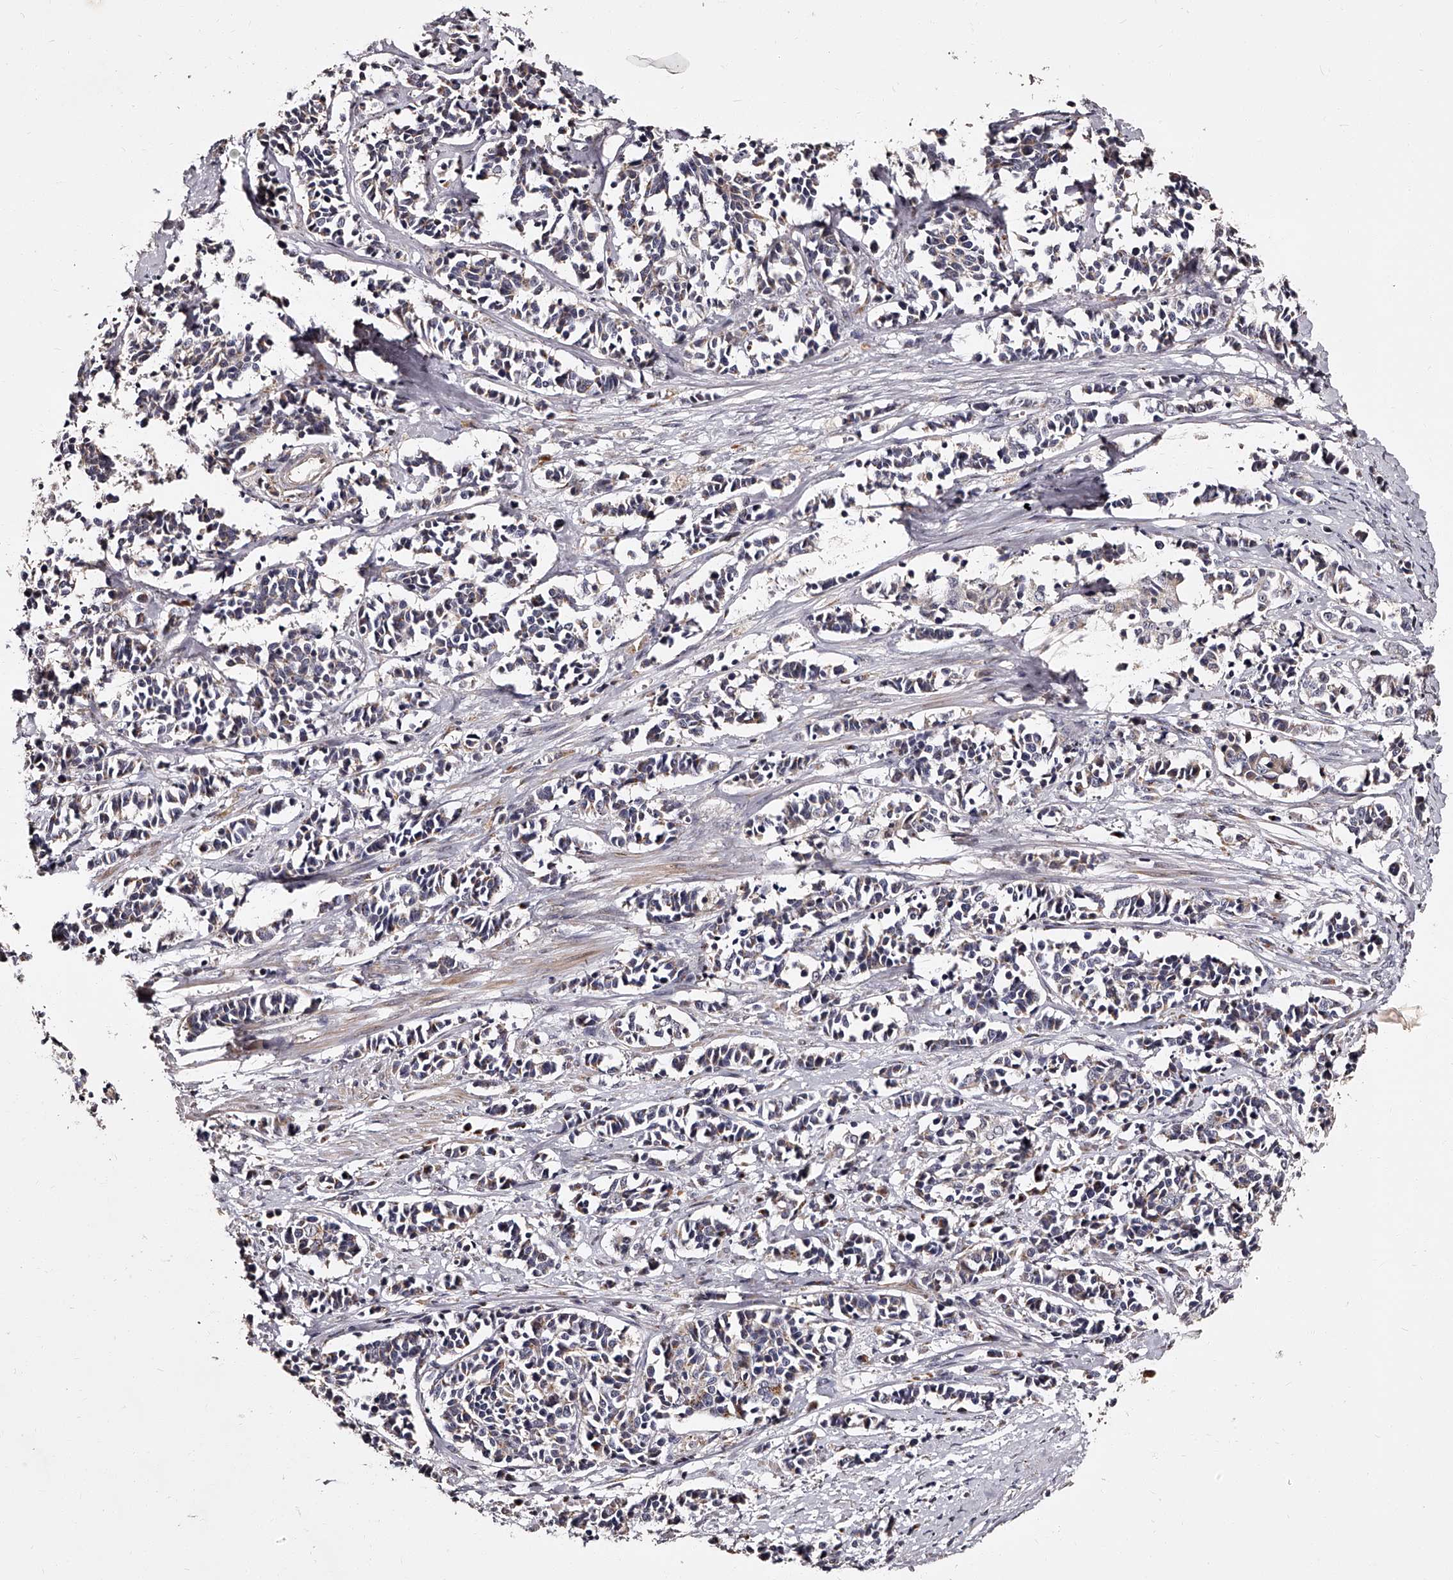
{"staining": {"intensity": "negative", "quantity": "none", "location": "none"}, "tissue": "cervical cancer", "cell_type": "Tumor cells", "image_type": "cancer", "snomed": [{"axis": "morphology", "description": "Normal tissue, NOS"}, {"axis": "morphology", "description": "Squamous cell carcinoma, NOS"}, {"axis": "topography", "description": "Cervix"}], "caption": "An IHC image of cervical squamous cell carcinoma is shown. There is no staining in tumor cells of cervical squamous cell carcinoma.", "gene": "RSC1A1", "patient": {"sex": "female", "age": 35}}